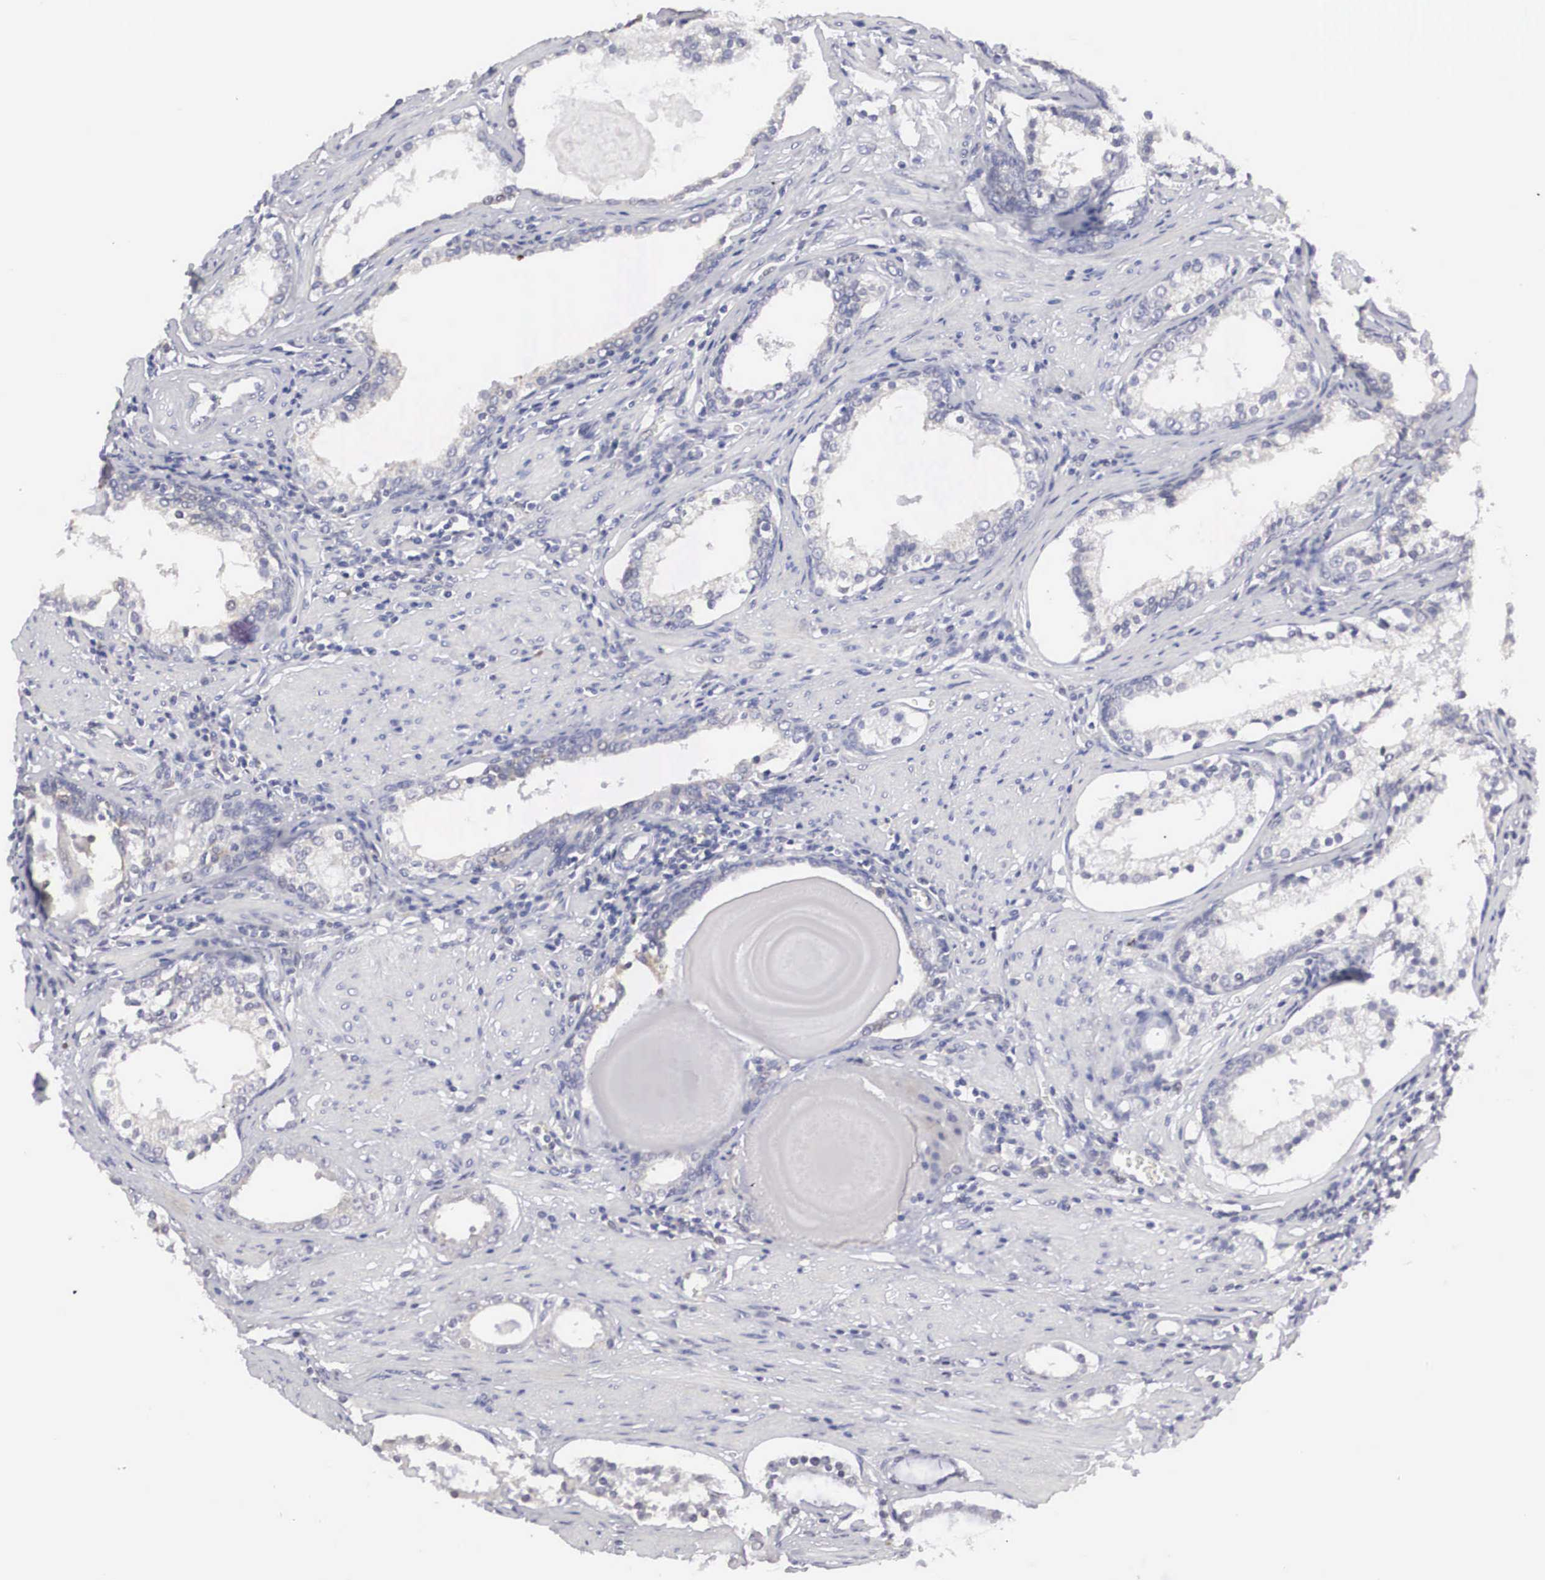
{"staining": {"intensity": "weak", "quantity": "<25%", "location": "cytoplasmic/membranous"}, "tissue": "prostate cancer", "cell_type": "Tumor cells", "image_type": "cancer", "snomed": [{"axis": "morphology", "description": "Adenocarcinoma, Medium grade"}, {"axis": "topography", "description": "Prostate"}], "caption": "This is an IHC photomicrograph of human prostate cancer (adenocarcinoma (medium-grade)). There is no staining in tumor cells.", "gene": "HMOX1", "patient": {"sex": "male", "age": 73}}